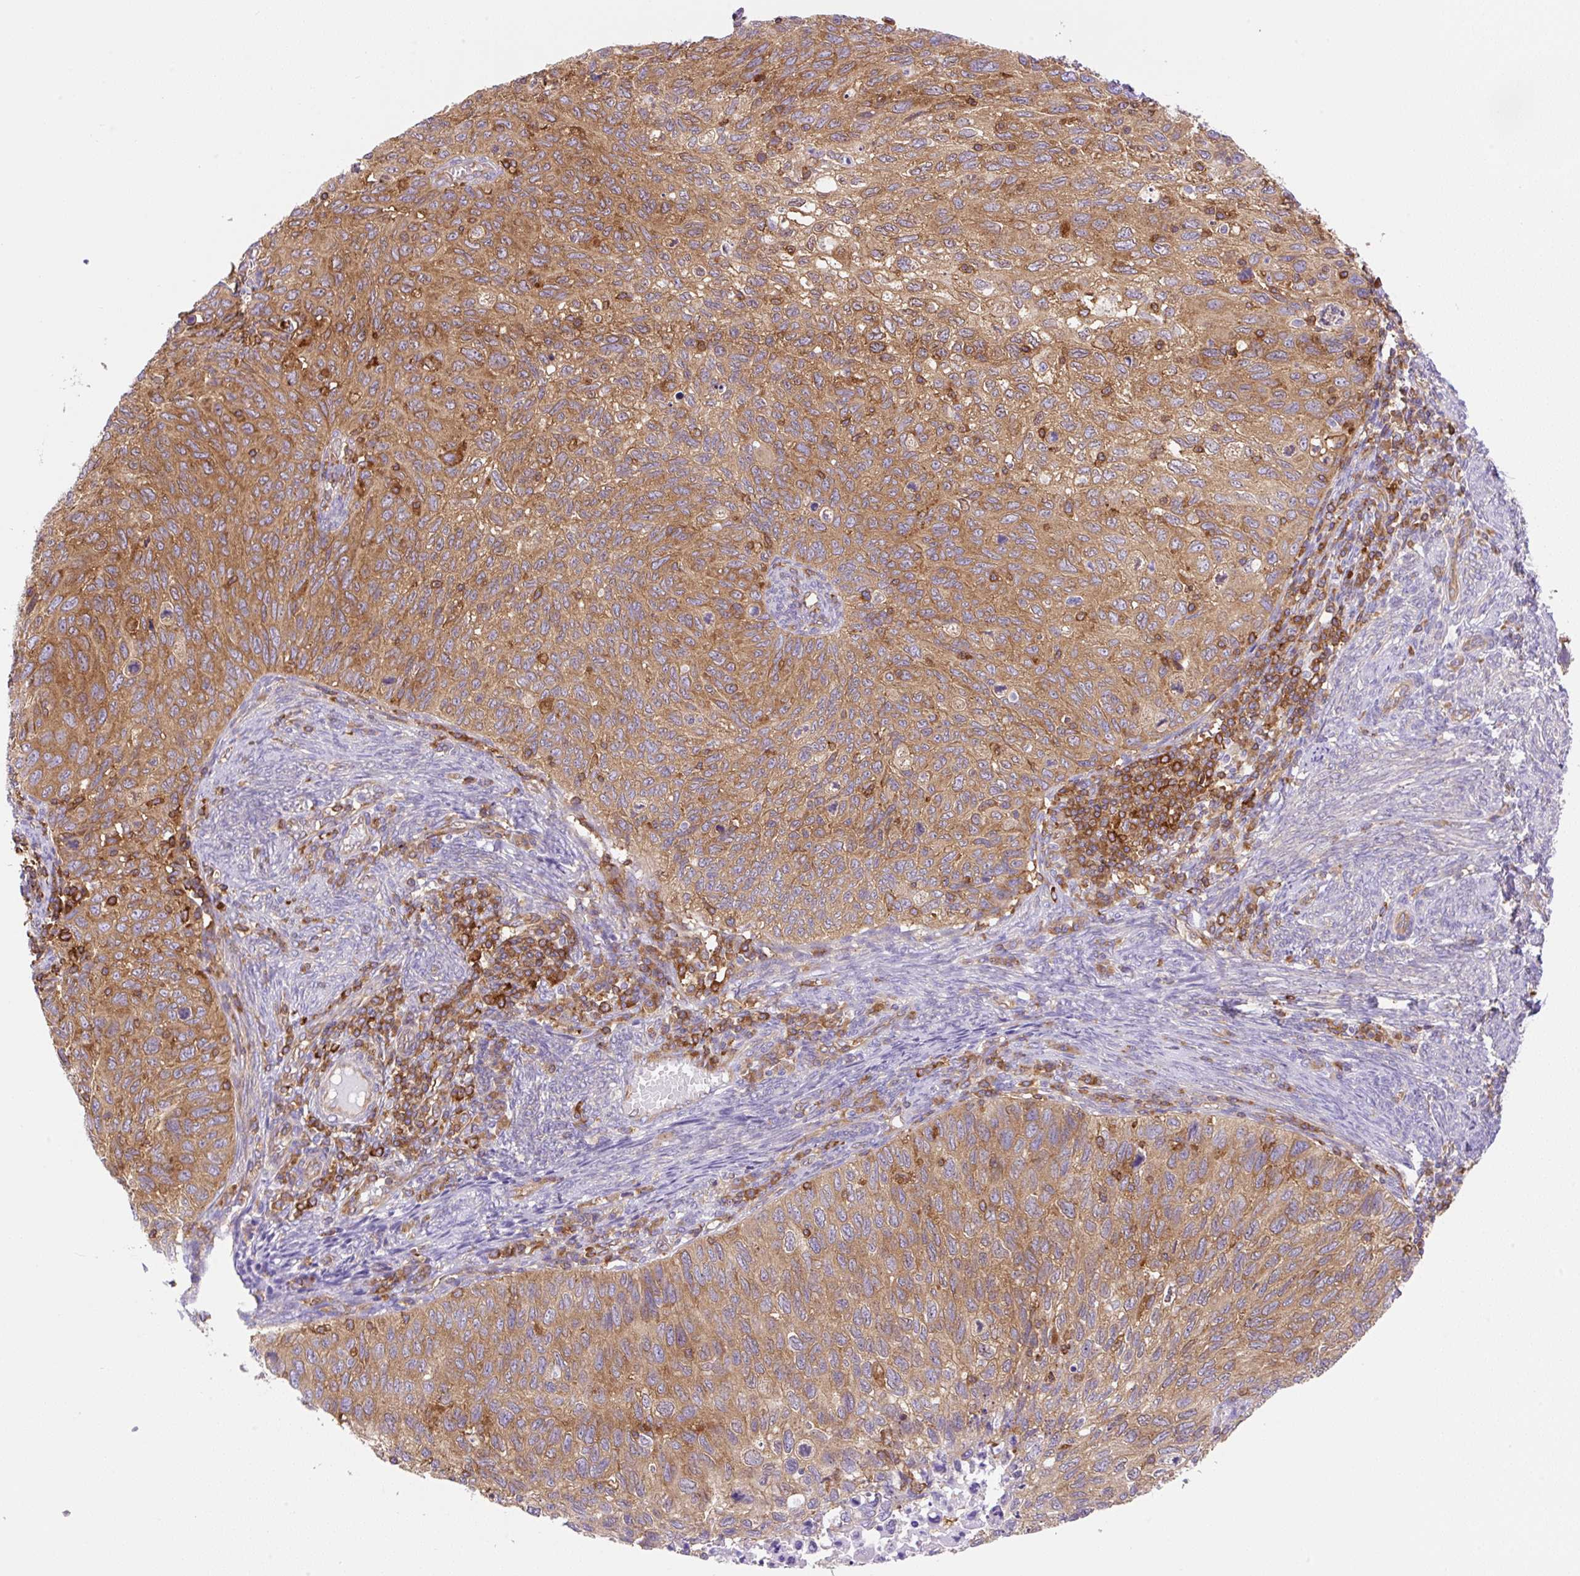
{"staining": {"intensity": "moderate", "quantity": ">75%", "location": "cytoplasmic/membranous"}, "tissue": "cervical cancer", "cell_type": "Tumor cells", "image_type": "cancer", "snomed": [{"axis": "morphology", "description": "Squamous cell carcinoma, NOS"}, {"axis": "topography", "description": "Cervix"}], "caption": "Cervical cancer tissue reveals moderate cytoplasmic/membranous expression in approximately >75% of tumor cells (brown staining indicates protein expression, while blue staining denotes nuclei).", "gene": "DNM2", "patient": {"sex": "female", "age": 70}}